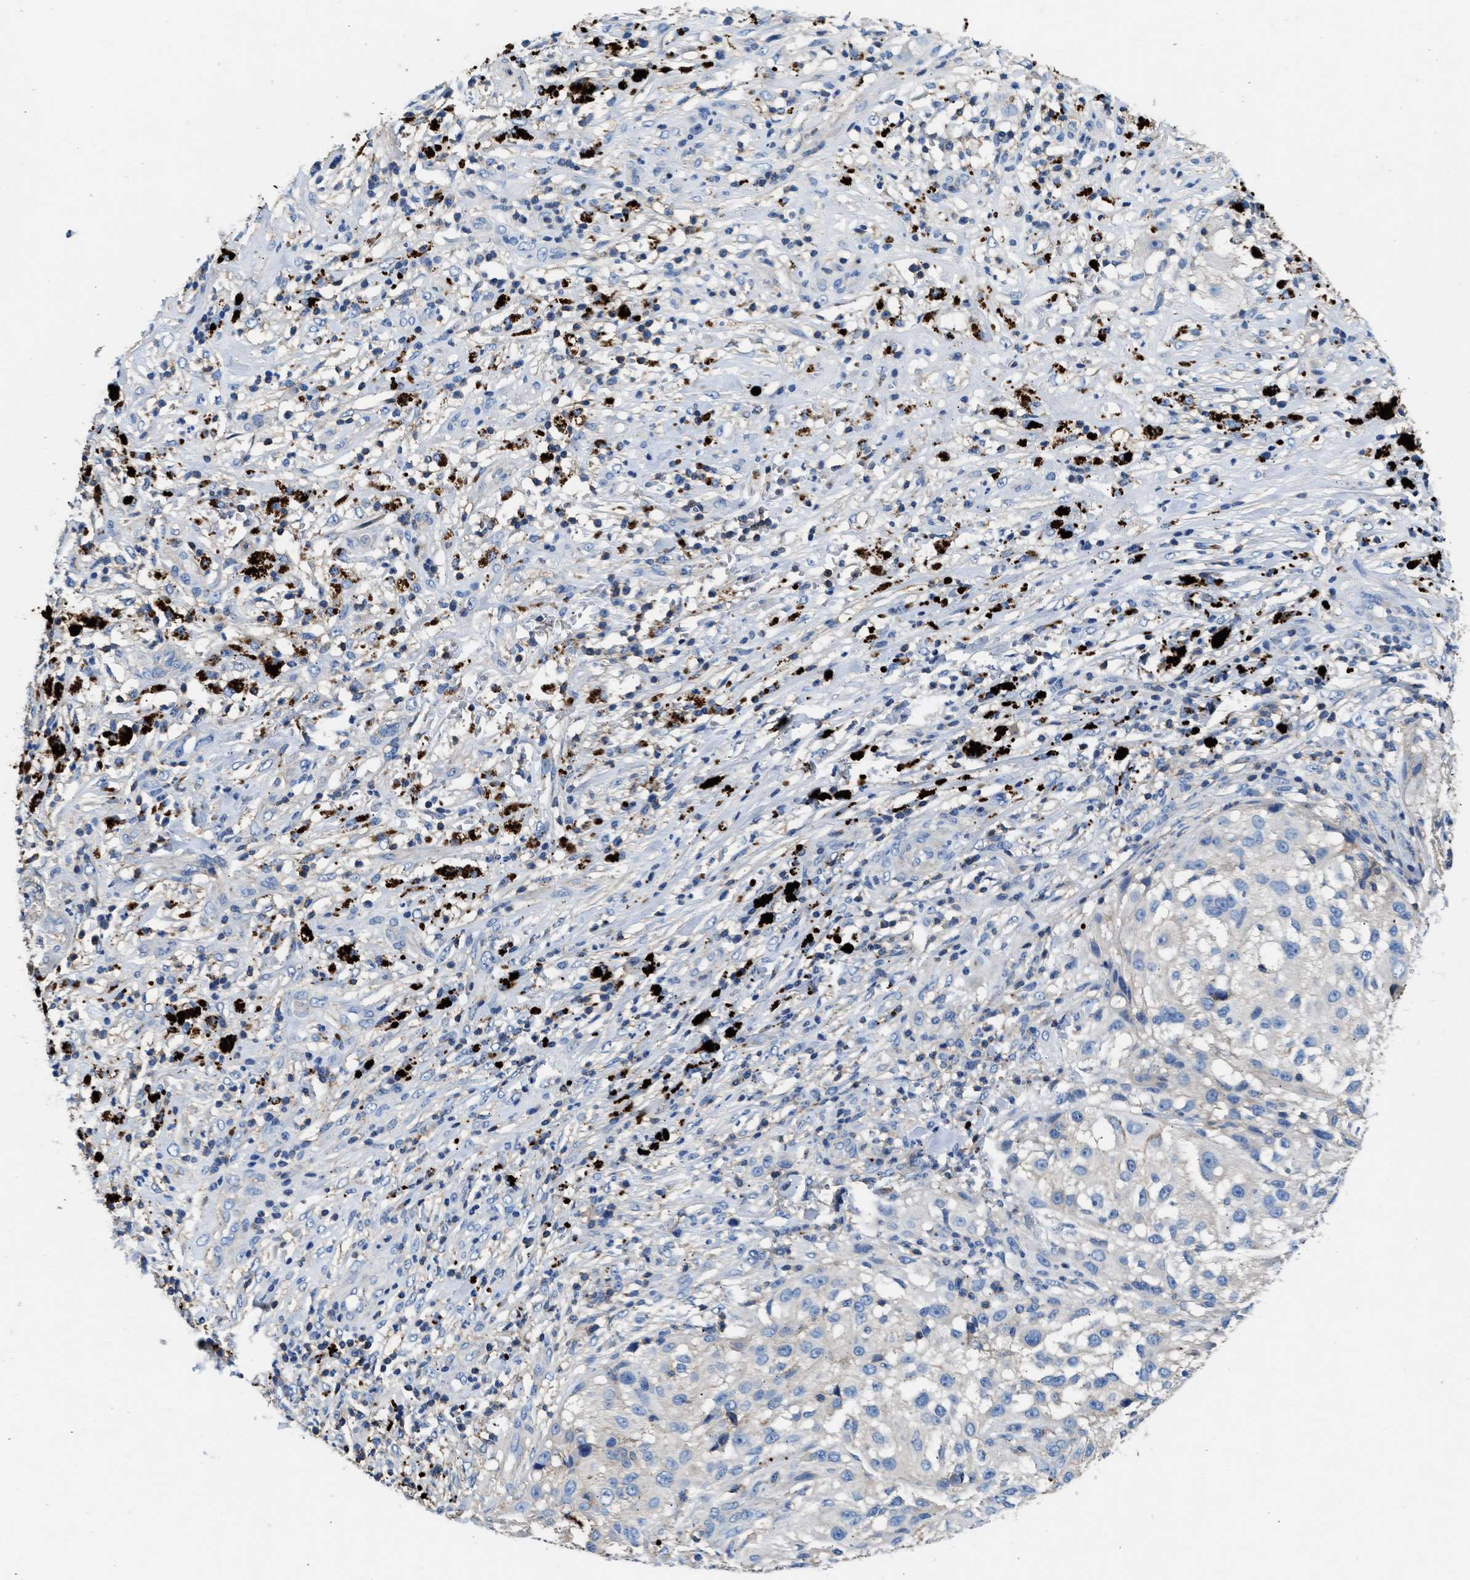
{"staining": {"intensity": "negative", "quantity": "none", "location": "none"}, "tissue": "melanoma", "cell_type": "Tumor cells", "image_type": "cancer", "snomed": [{"axis": "morphology", "description": "Necrosis, NOS"}, {"axis": "morphology", "description": "Malignant melanoma, NOS"}, {"axis": "topography", "description": "Skin"}], "caption": "Immunohistochemistry of human melanoma reveals no positivity in tumor cells. (Brightfield microscopy of DAB immunohistochemistry (IHC) at high magnification).", "gene": "KCNQ4", "patient": {"sex": "female", "age": 87}}